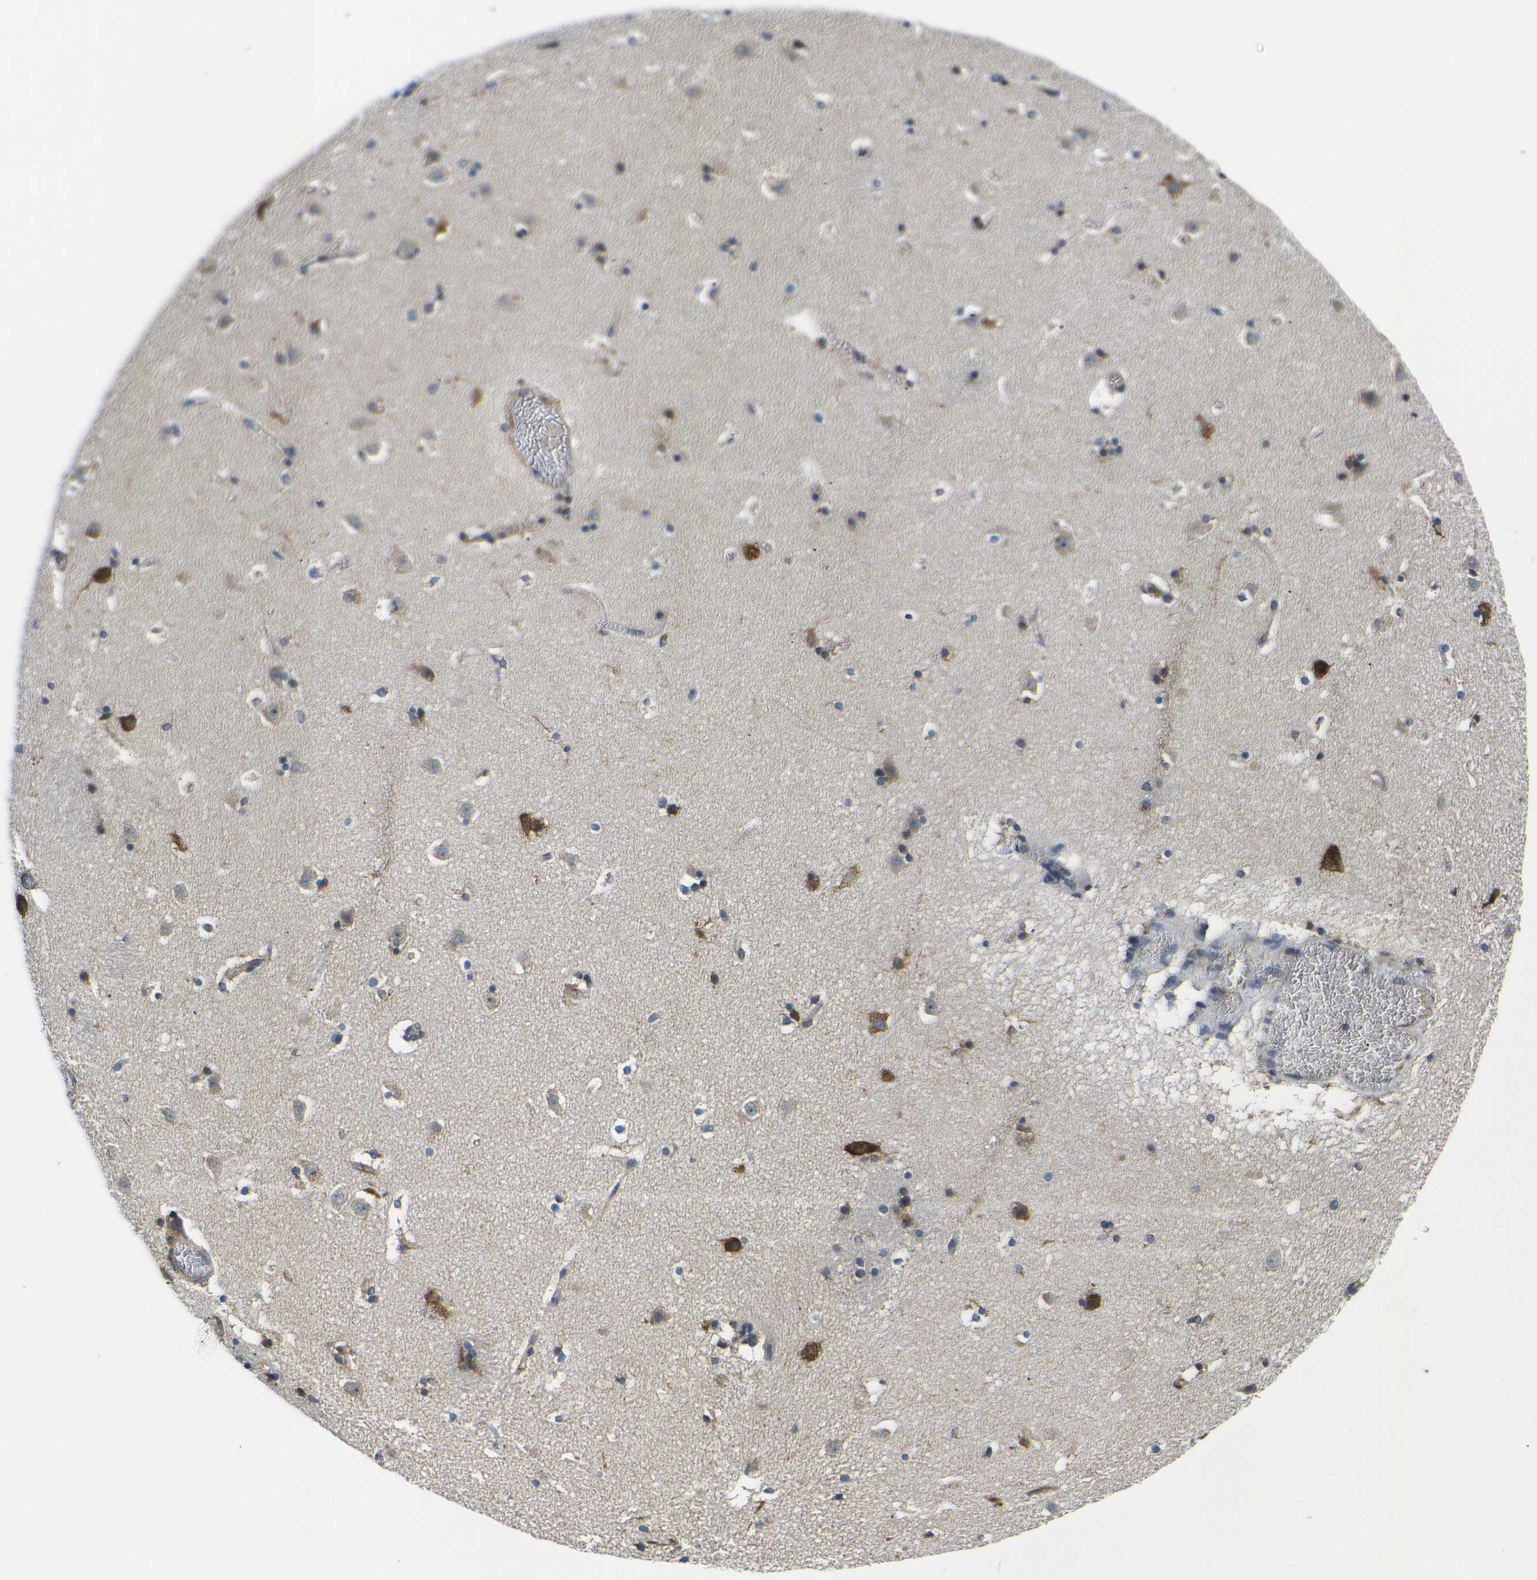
{"staining": {"intensity": "moderate", "quantity": "25%-75%", "location": "cytoplasmic/membranous"}, "tissue": "caudate", "cell_type": "Glial cells", "image_type": "normal", "snomed": [{"axis": "morphology", "description": "Normal tissue, NOS"}, {"axis": "topography", "description": "Lateral ventricle wall"}], "caption": "DAB (3,3'-diaminobenzidine) immunohistochemical staining of unremarkable human caudate exhibits moderate cytoplasmic/membranous protein positivity in approximately 25%-75% of glial cells. (Brightfield microscopy of DAB IHC at high magnification).", "gene": "RPSA", "patient": {"sex": "male", "age": 45}}